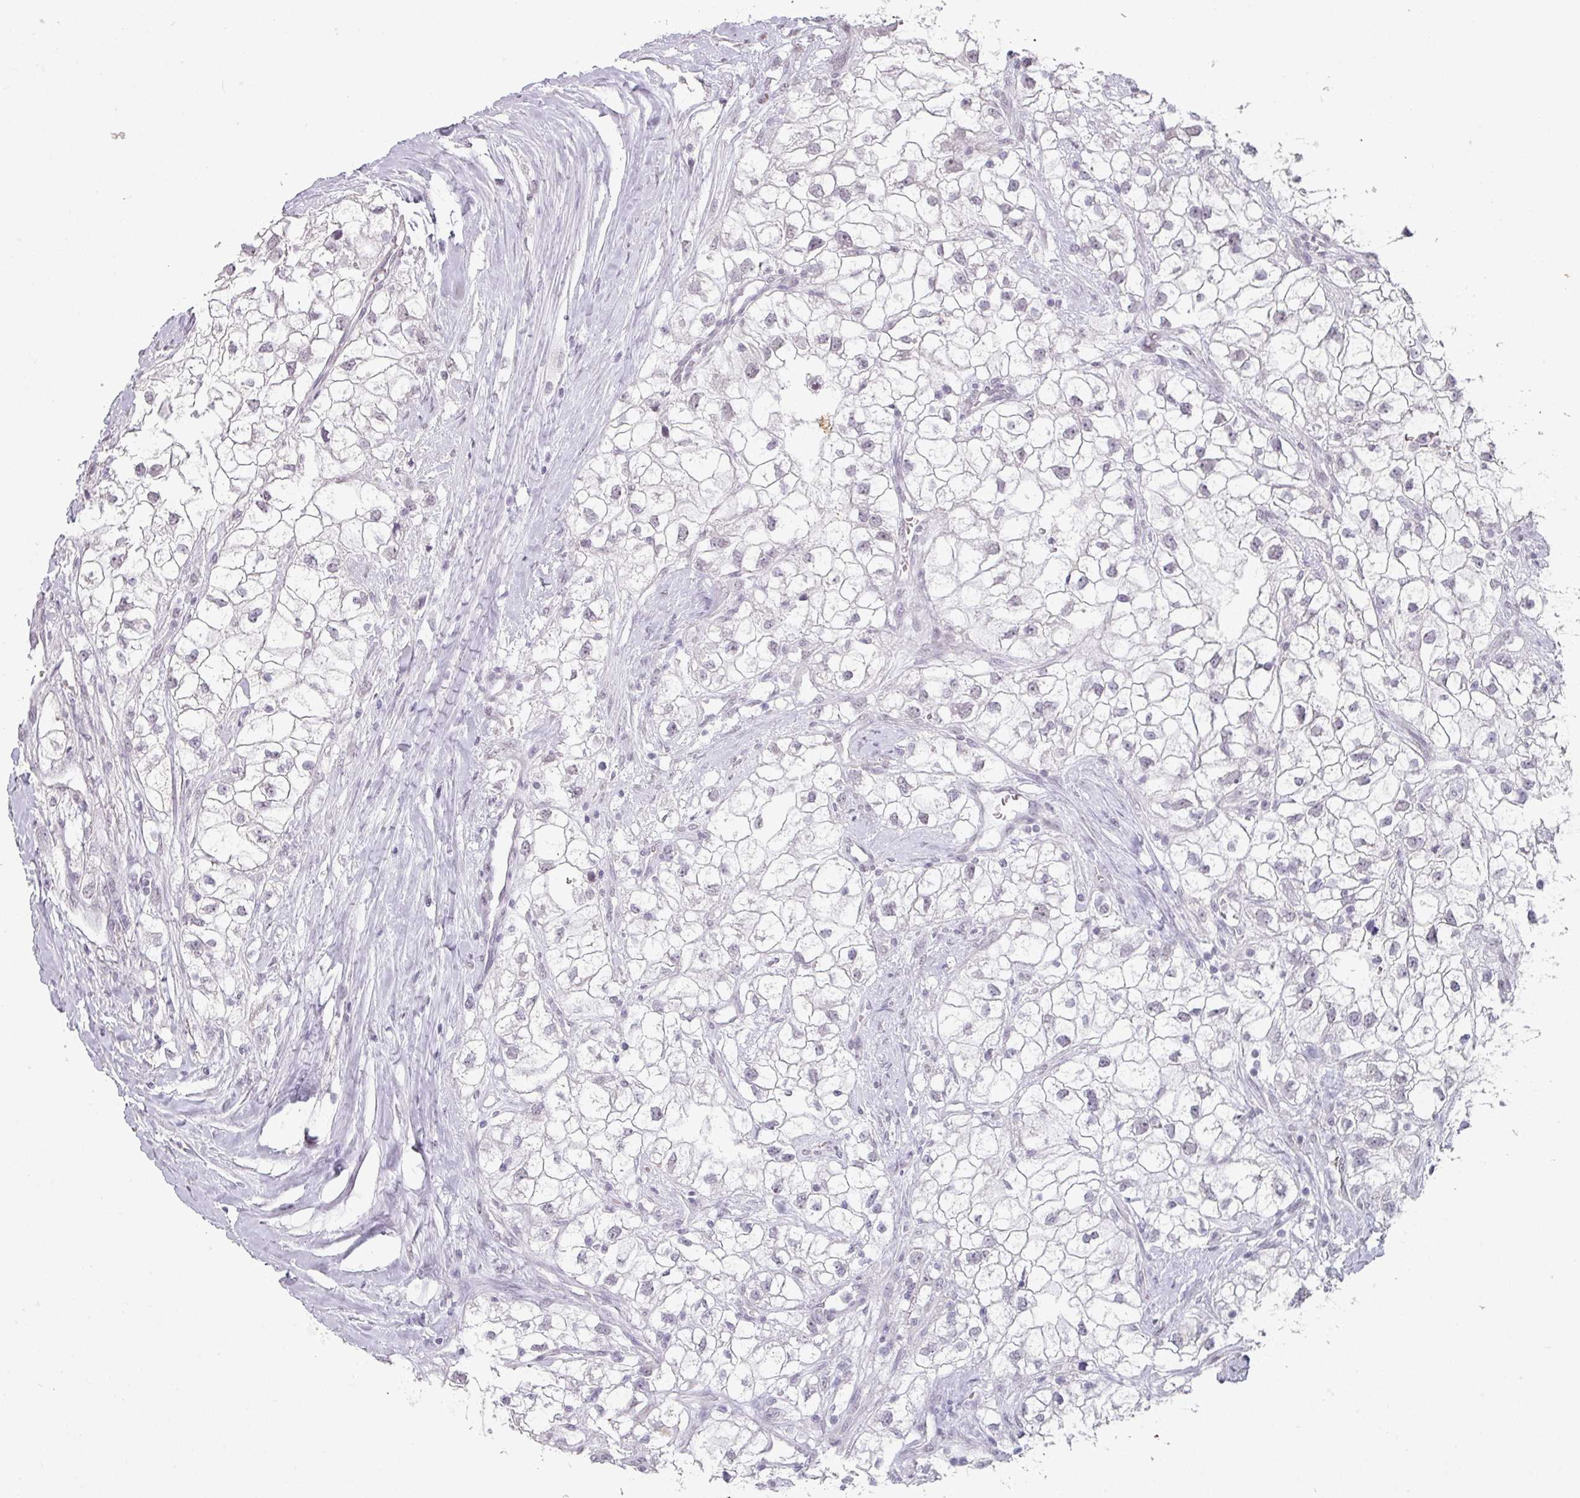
{"staining": {"intensity": "negative", "quantity": "none", "location": "none"}, "tissue": "renal cancer", "cell_type": "Tumor cells", "image_type": "cancer", "snomed": [{"axis": "morphology", "description": "Adenocarcinoma, NOS"}, {"axis": "topography", "description": "Kidney"}], "caption": "DAB immunohistochemical staining of human adenocarcinoma (renal) demonstrates no significant staining in tumor cells. Nuclei are stained in blue.", "gene": "SPRR1A", "patient": {"sex": "male", "age": 59}}